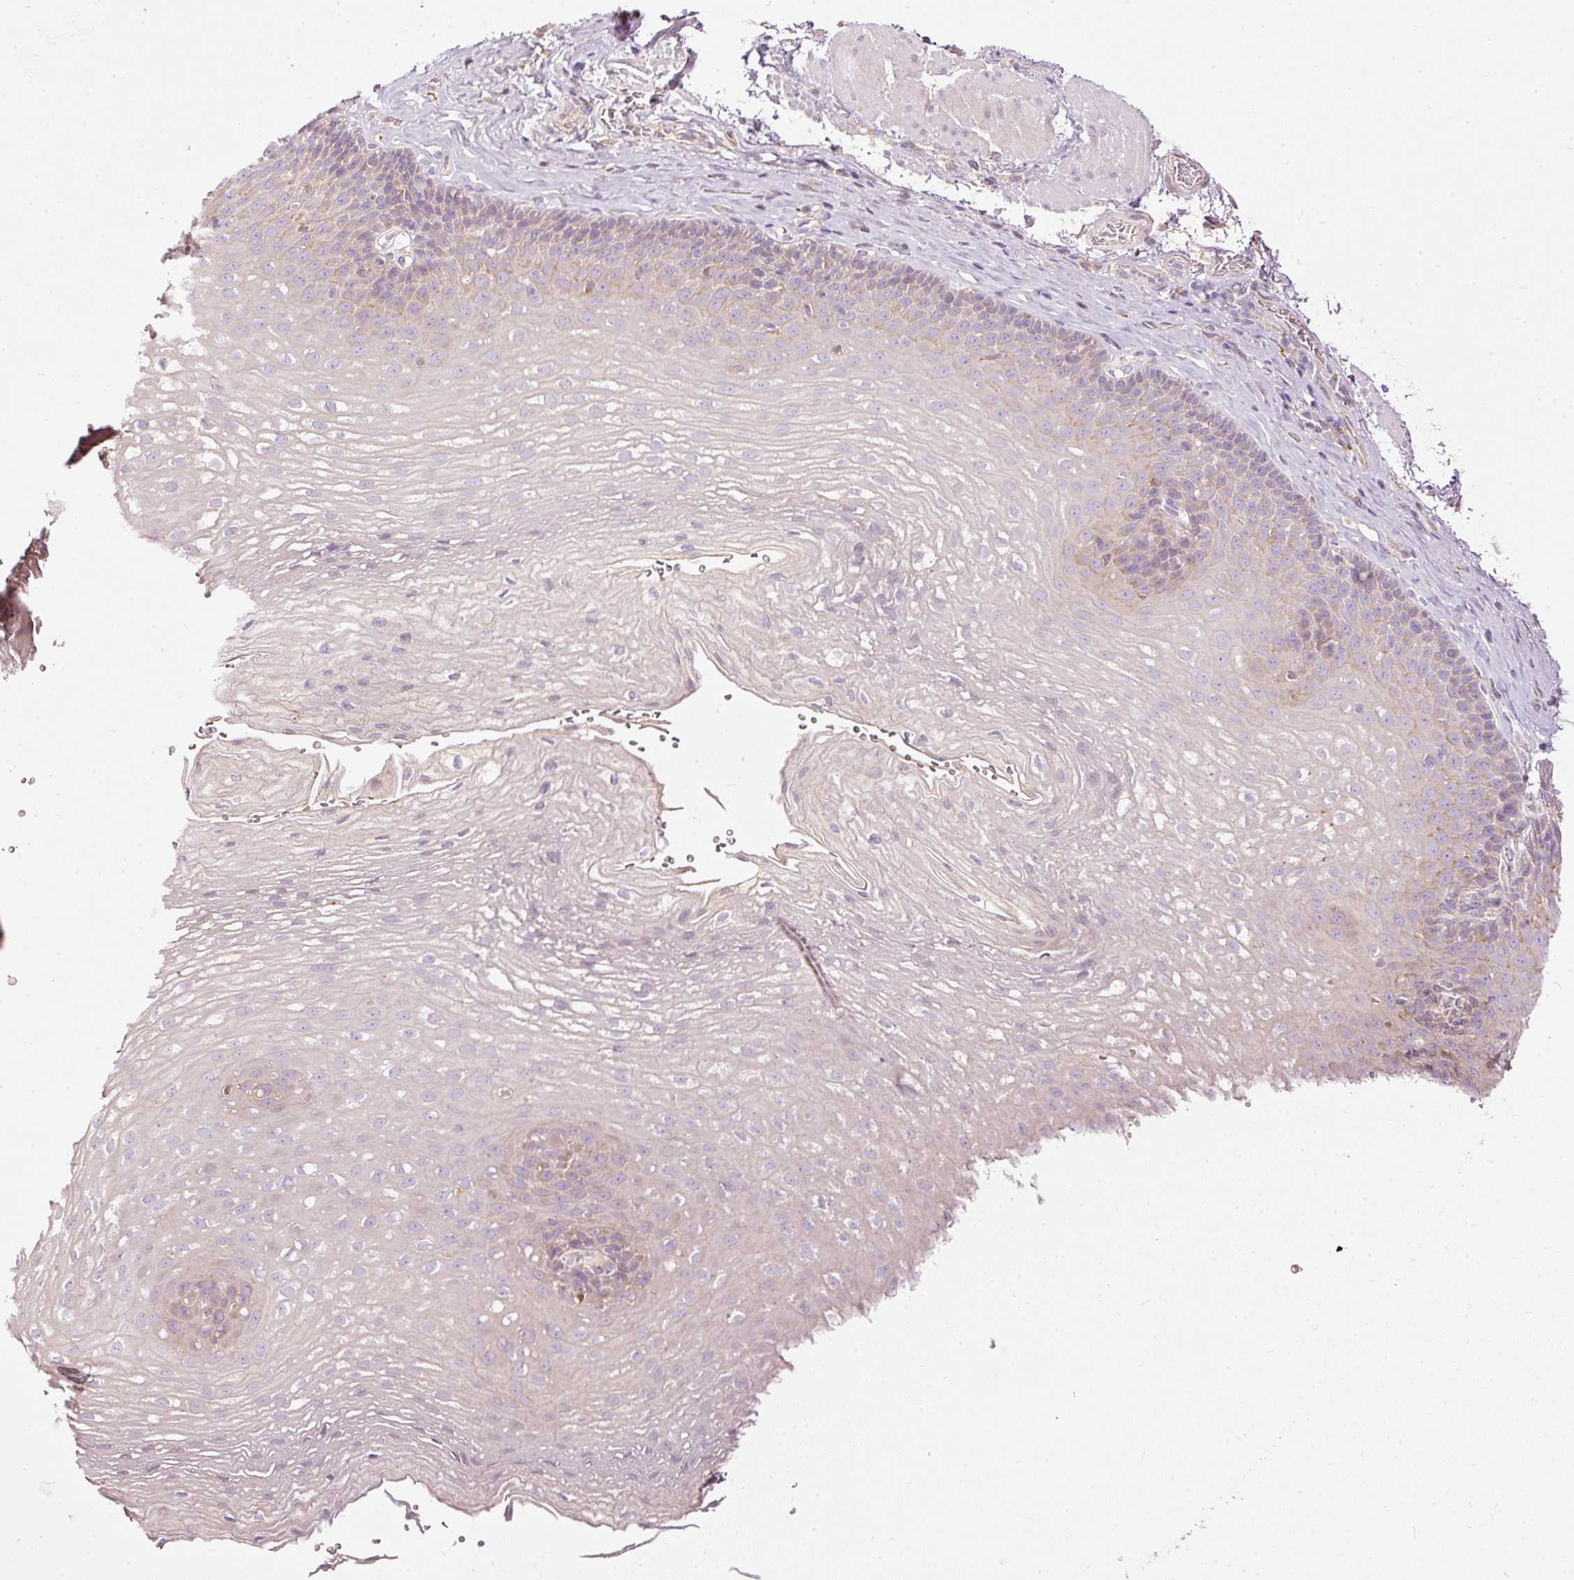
{"staining": {"intensity": "weak", "quantity": "25%-75%", "location": "cytoplasmic/membranous"}, "tissue": "esophagus", "cell_type": "Squamous epithelial cells", "image_type": "normal", "snomed": [{"axis": "morphology", "description": "Normal tissue, NOS"}, {"axis": "topography", "description": "Esophagus"}], "caption": "Protein staining of unremarkable esophagus shows weak cytoplasmic/membranous positivity in about 25%-75% of squamous epithelial cells. The staining is performed using DAB brown chromogen to label protein expression. The nuclei are counter-stained blue using hematoxylin.", "gene": "PAQR9", "patient": {"sex": "female", "age": 66}}